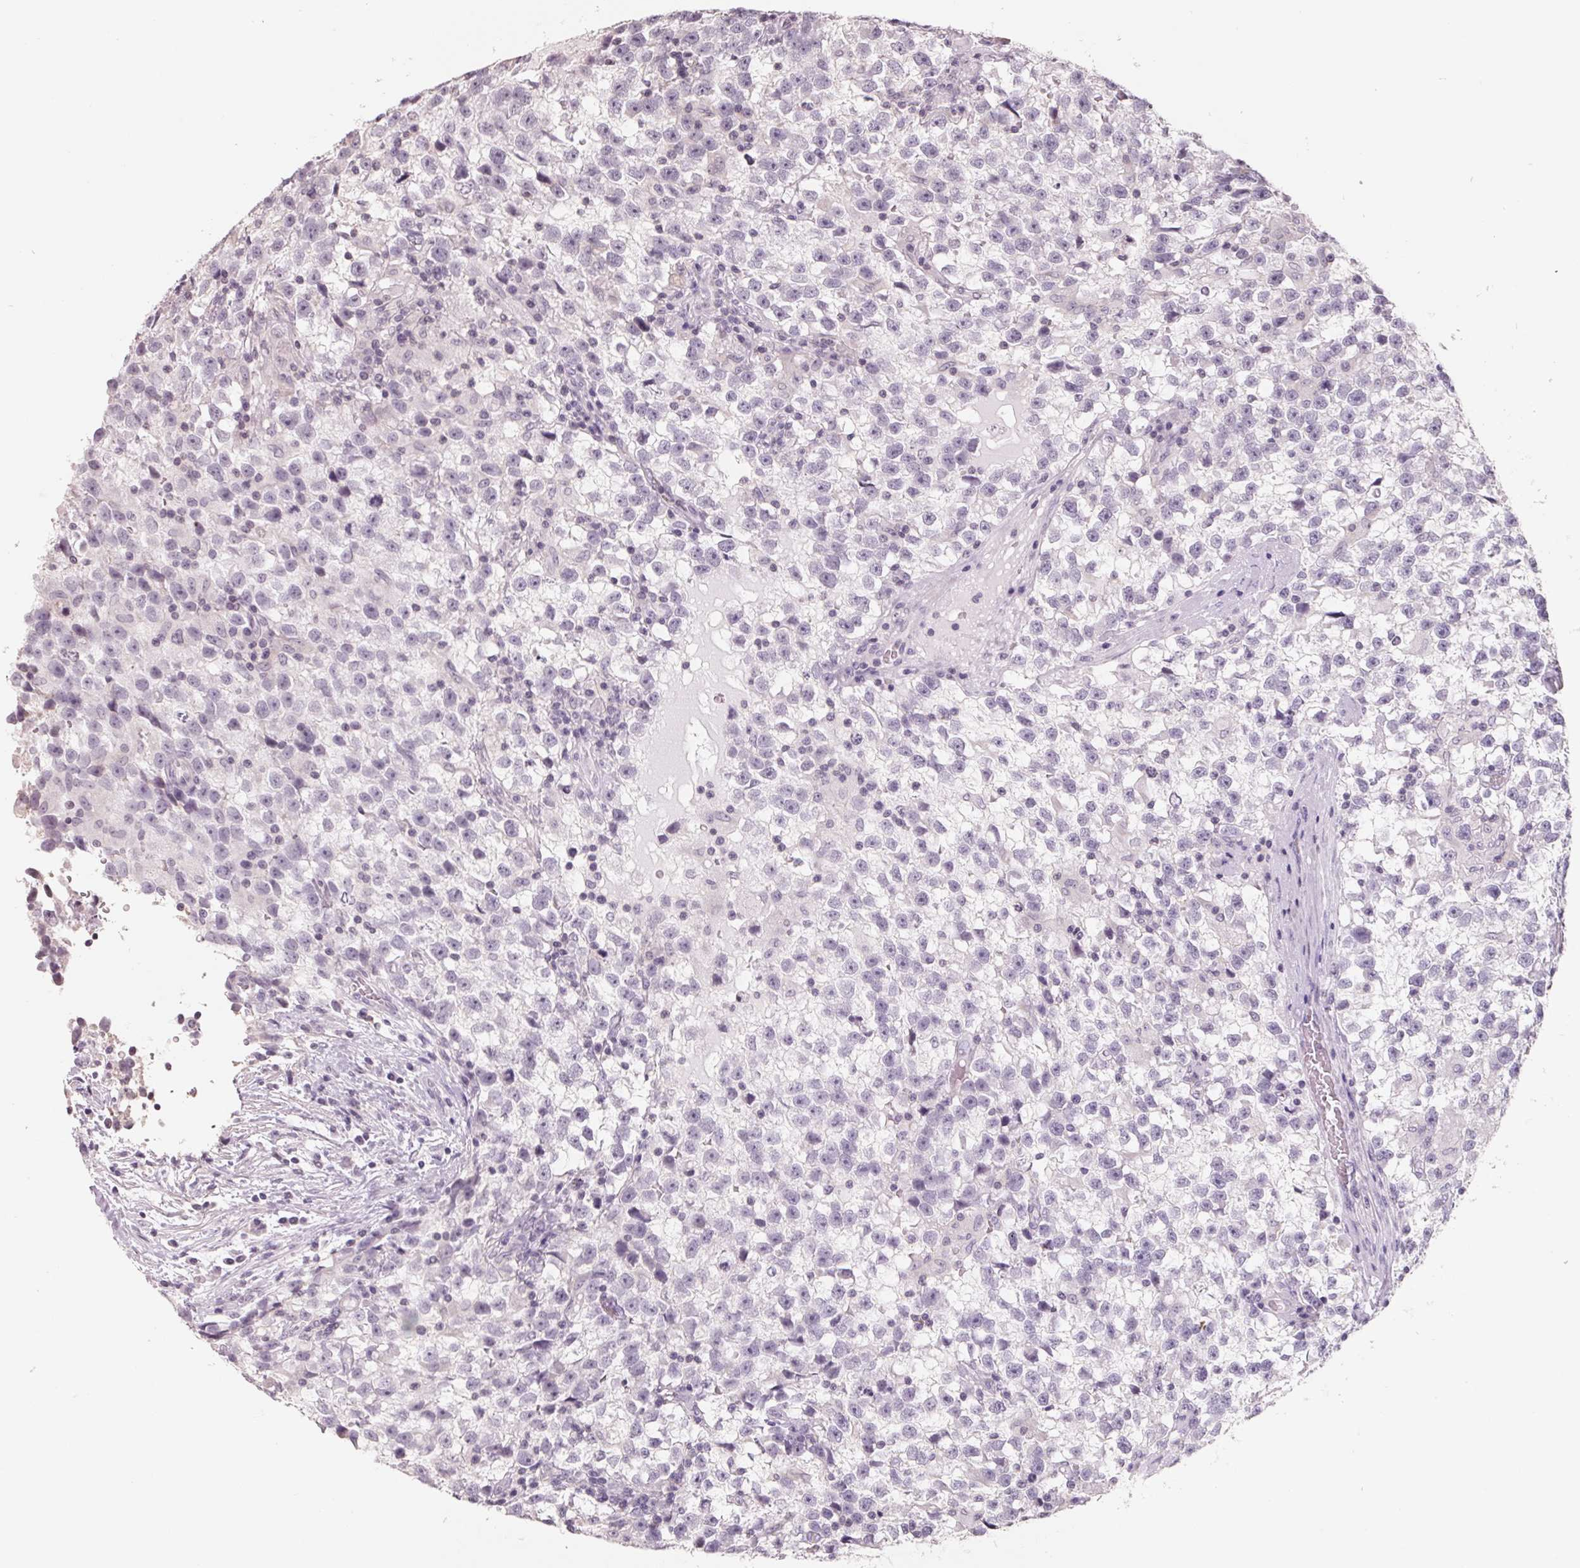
{"staining": {"intensity": "negative", "quantity": "none", "location": "none"}, "tissue": "testis cancer", "cell_type": "Tumor cells", "image_type": "cancer", "snomed": [{"axis": "morphology", "description": "Seminoma, NOS"}, {"axis": "topography", "description": "Testis"}], "caption": "Human testis seminoma stained for a protein using IHC demonstrates no positivity in tumor cells.", "gene": "FTCD", "patient": {"sex": "male", "age": 31}}